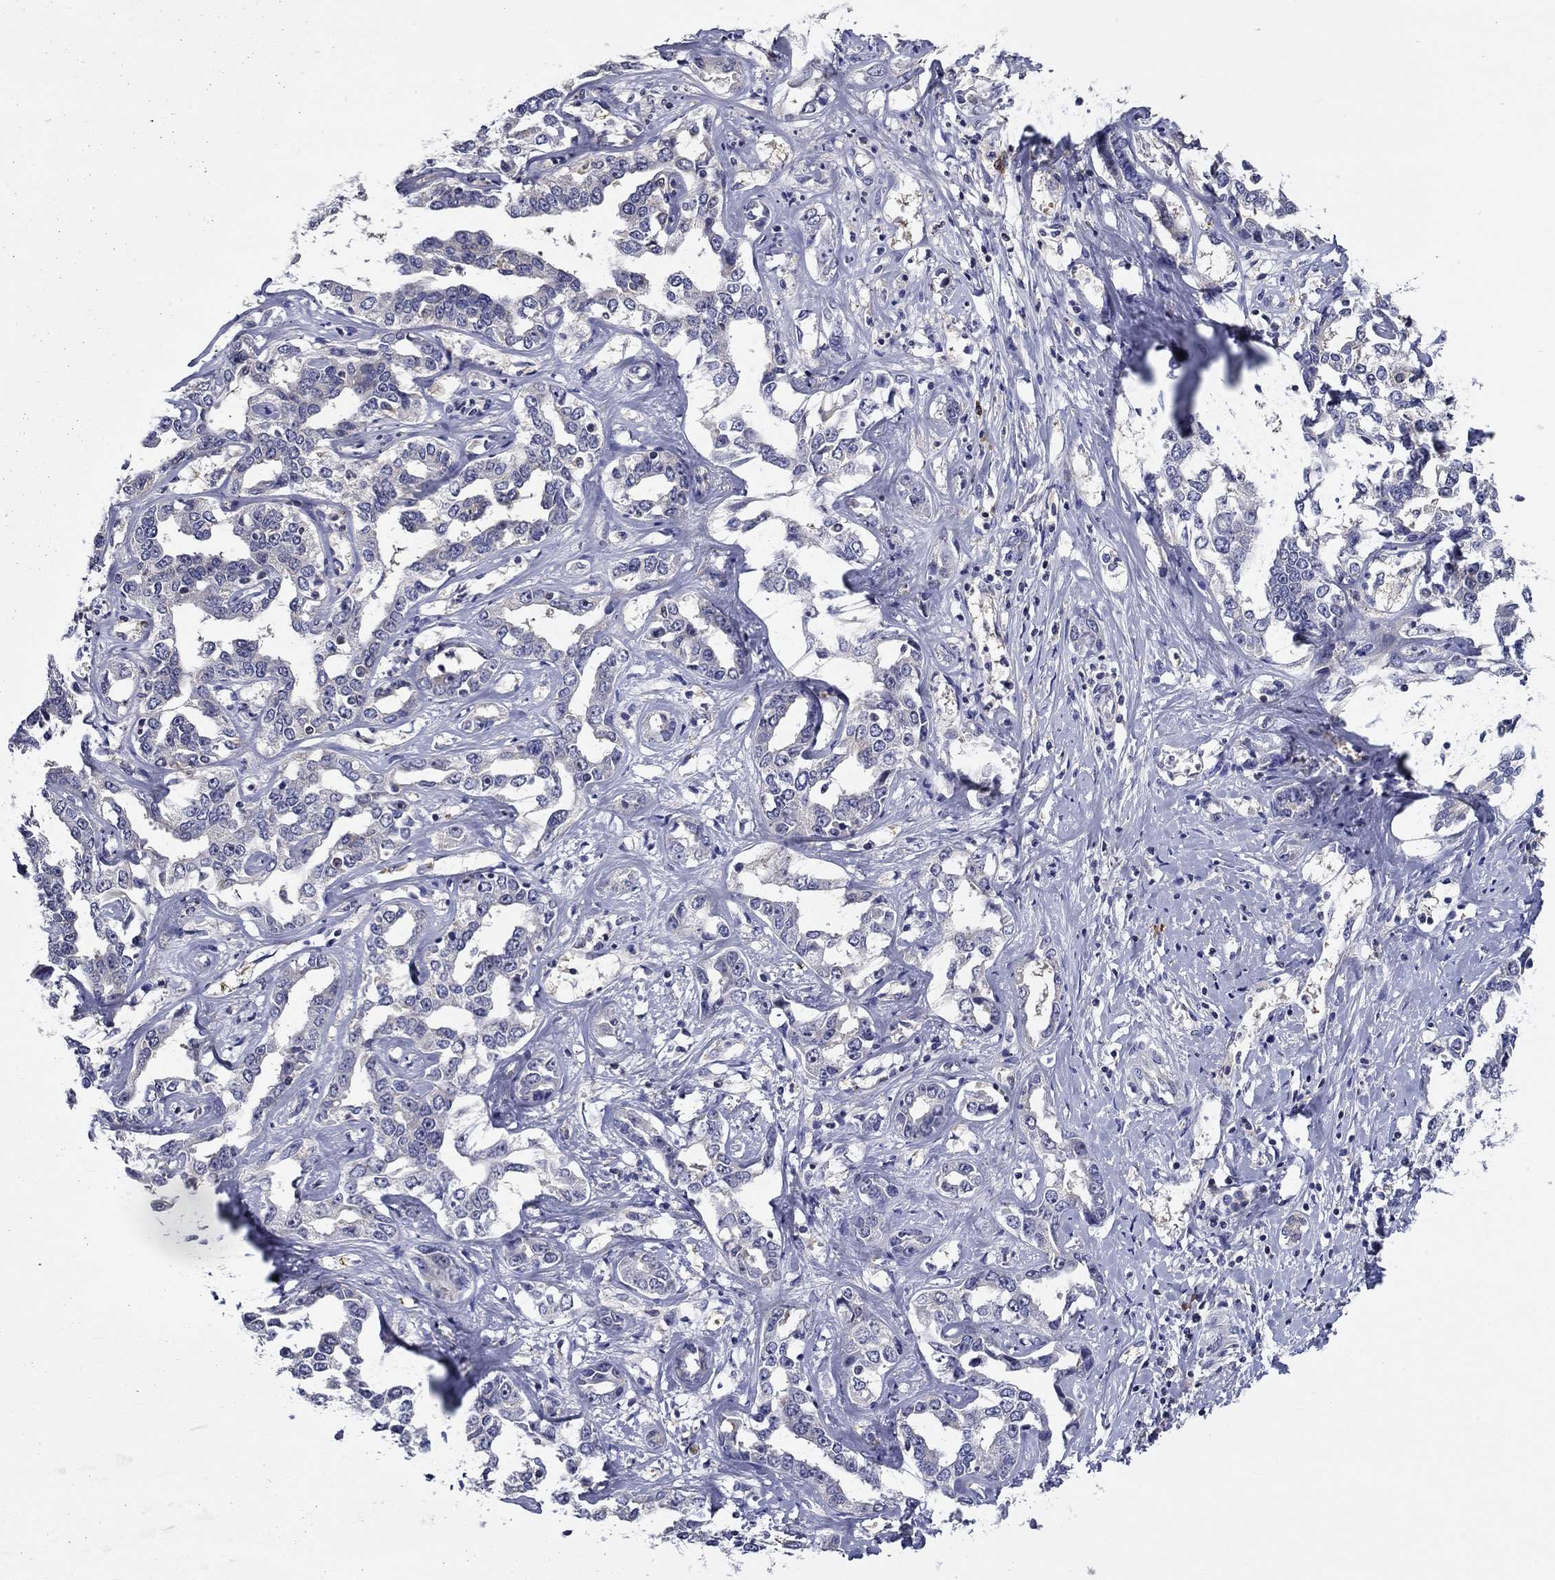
{"staining": {"intensity": "negative", "quantity": "none", "location": "none"}, "tissue": "liver cancer", "cell_type": "Tumor cells", "image_type": "cancer", "snomed": [{"axis": "morphology", "description": "Cholangiocarcinoma"}, {"axis": "topography", "description": "Liver"}], "caption": "Photomicrograph shows no significant protein staining in tumor cells of liver cholangiocarcinoma.", "gene": "POU2F2", "patient": {"sex": "male", "age": 59}}